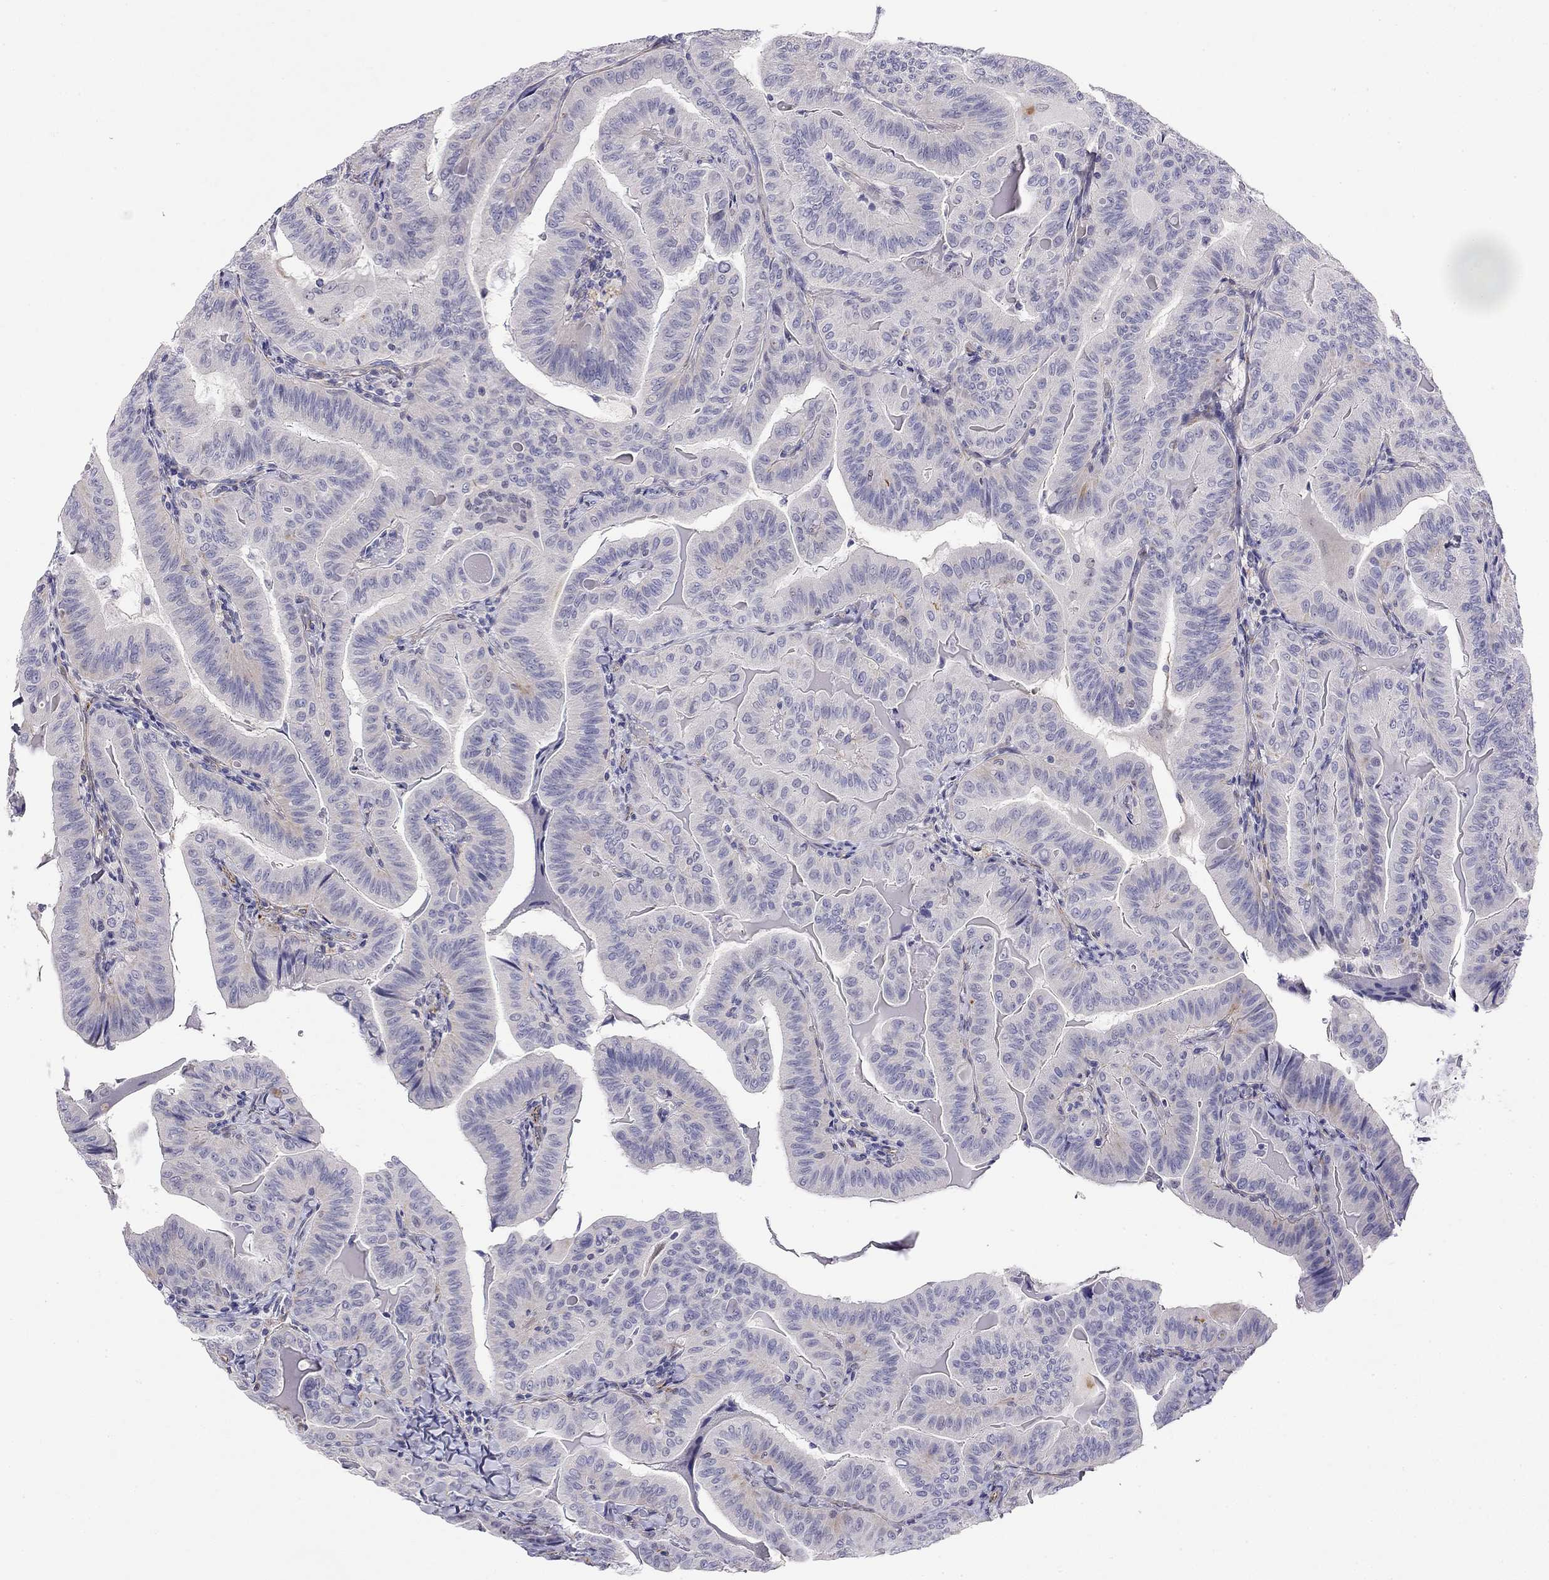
{"staining": {"intensity": "negative", "quantity": "none", "location": "none"}, "tissue": "thyroid cancer", "cell_type": "Tumor cells", "image_type": "cancer", "snomed": [{"axis": "morphology", "description": "Papillary adenocarcinoma, NOS"}, {"axis": "topography", "description": "Thyroid gland"}], "caption": "Image shows no significant protein staining in tumor cells of thyroid papillary adenocarcinoma. (DAB (3,3'-diaminobenzidine) IHC visualized using brightfield microscopy, high magnification).", "gene": "RTL1", "patient": {"sex": "female", "age": 68}}